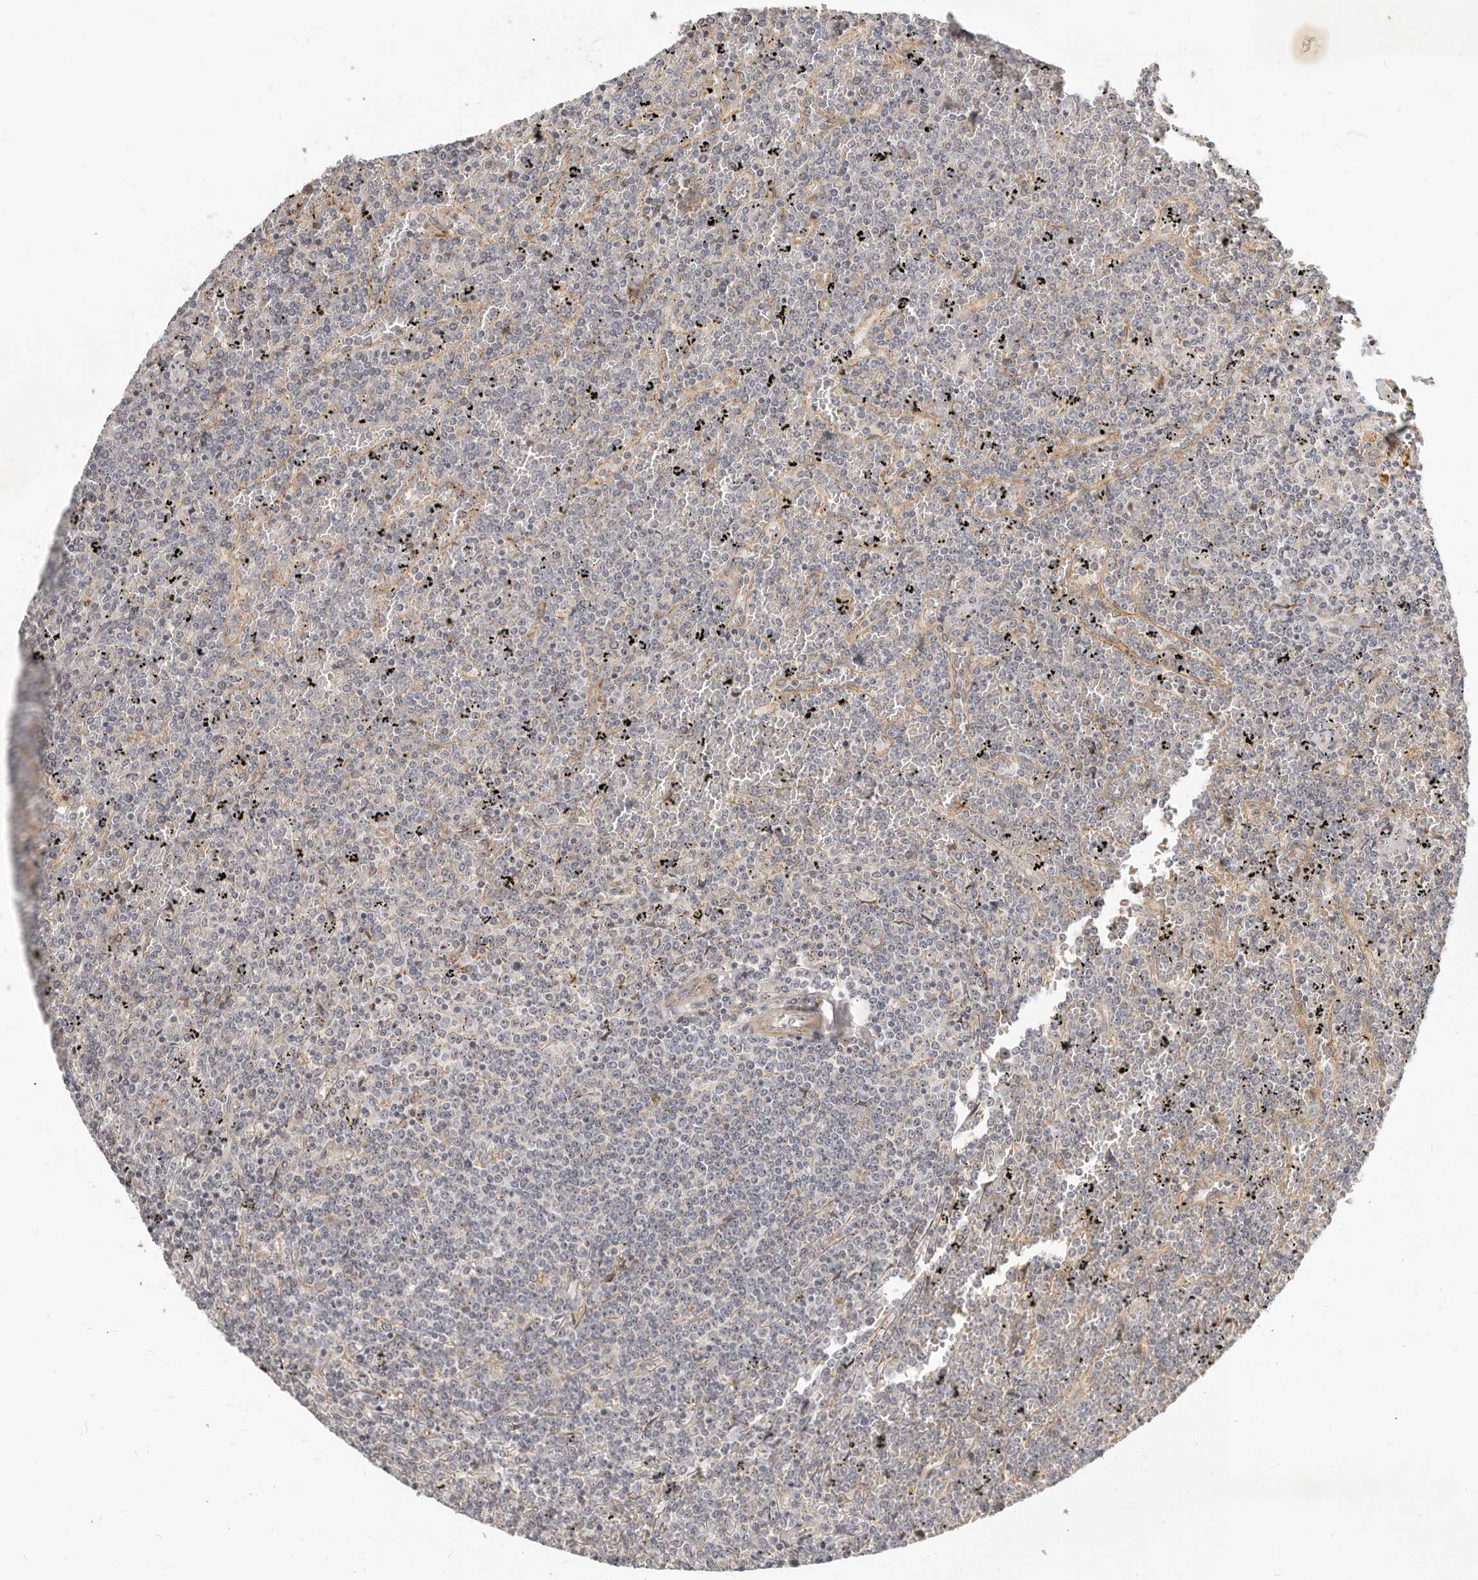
{"staining": {"intensity": "negative", "quantity": "none", "location": "none"}, "tissue": "lymphoma", "cell_type": "Tumor cells", "image_type": "cancer", "snomed": [{"axis": "morphology", "description": "Malignant lymphoma, non-Hodgkin's type, Low grade"}, {"axis": "topography", "description": "Spleen"}], "caption": "Malignant lymphoma, non-Hodgkin's type (low-grade) was stained to show a protein in brown. There is no significant expression in tumor cells.", "gene": "MICALL2", "patient": {"sex": "female", "age": 19}}